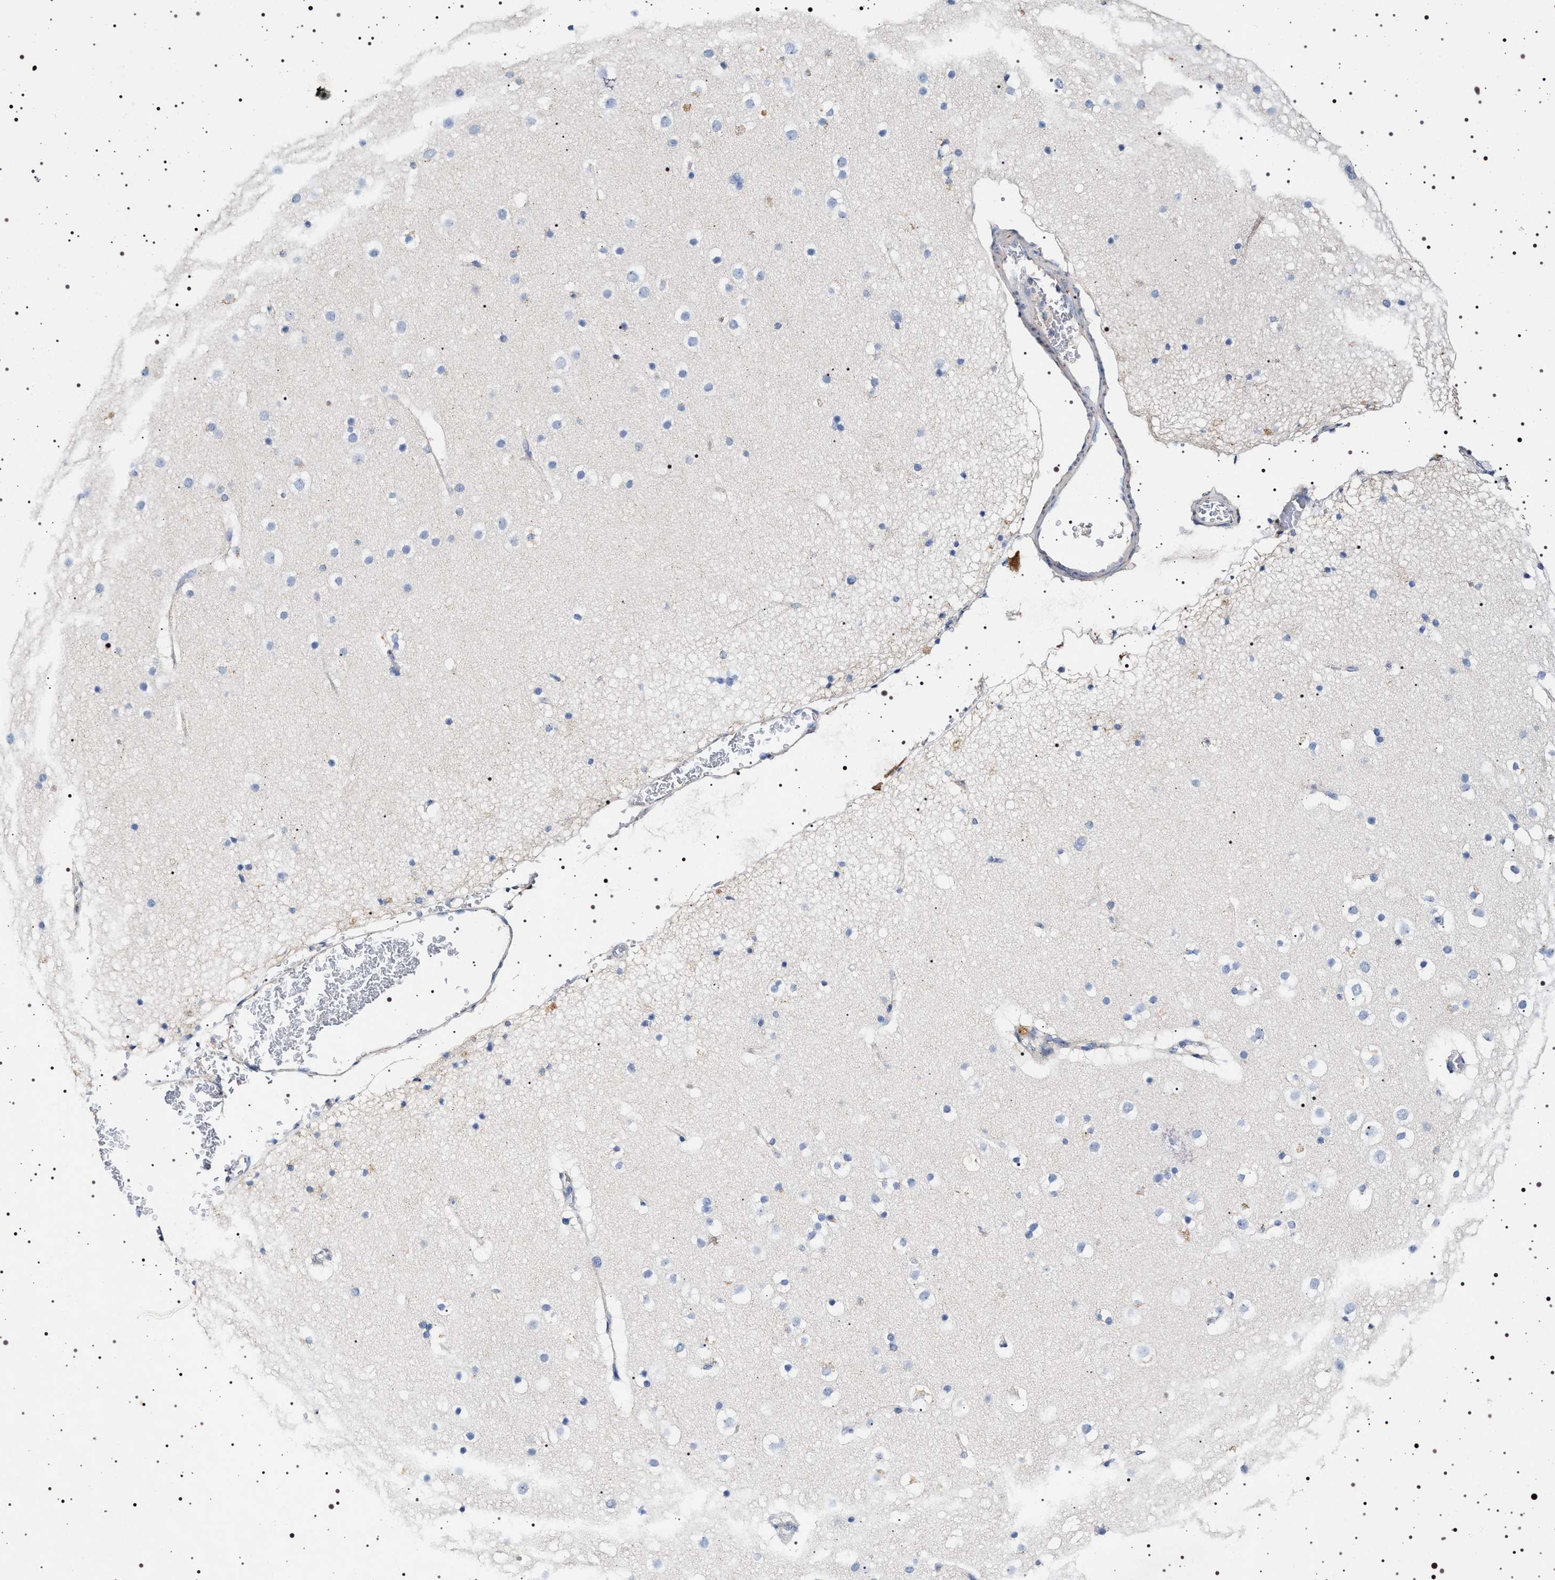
{"staining": {"intensity": "negative", "quantity": "none", "location": "none"}, "tissue": "cerebral cortex", "cell_type": "Endothelial cells", "image_type": "normal", "snomed": [{"axis": "morphology", "description": "Normal tissue, NOS"}, {"axis": "topography", "description": "Cerebral cortex"}], "caption": "Immunohistochemistry histopathology image of normal human cerebral cortex stained for a protein (brown), which reveals no positivity in endothelial cells.", "gene": "NAALADL2", "patient": {"sex": "male", "age": 57}}